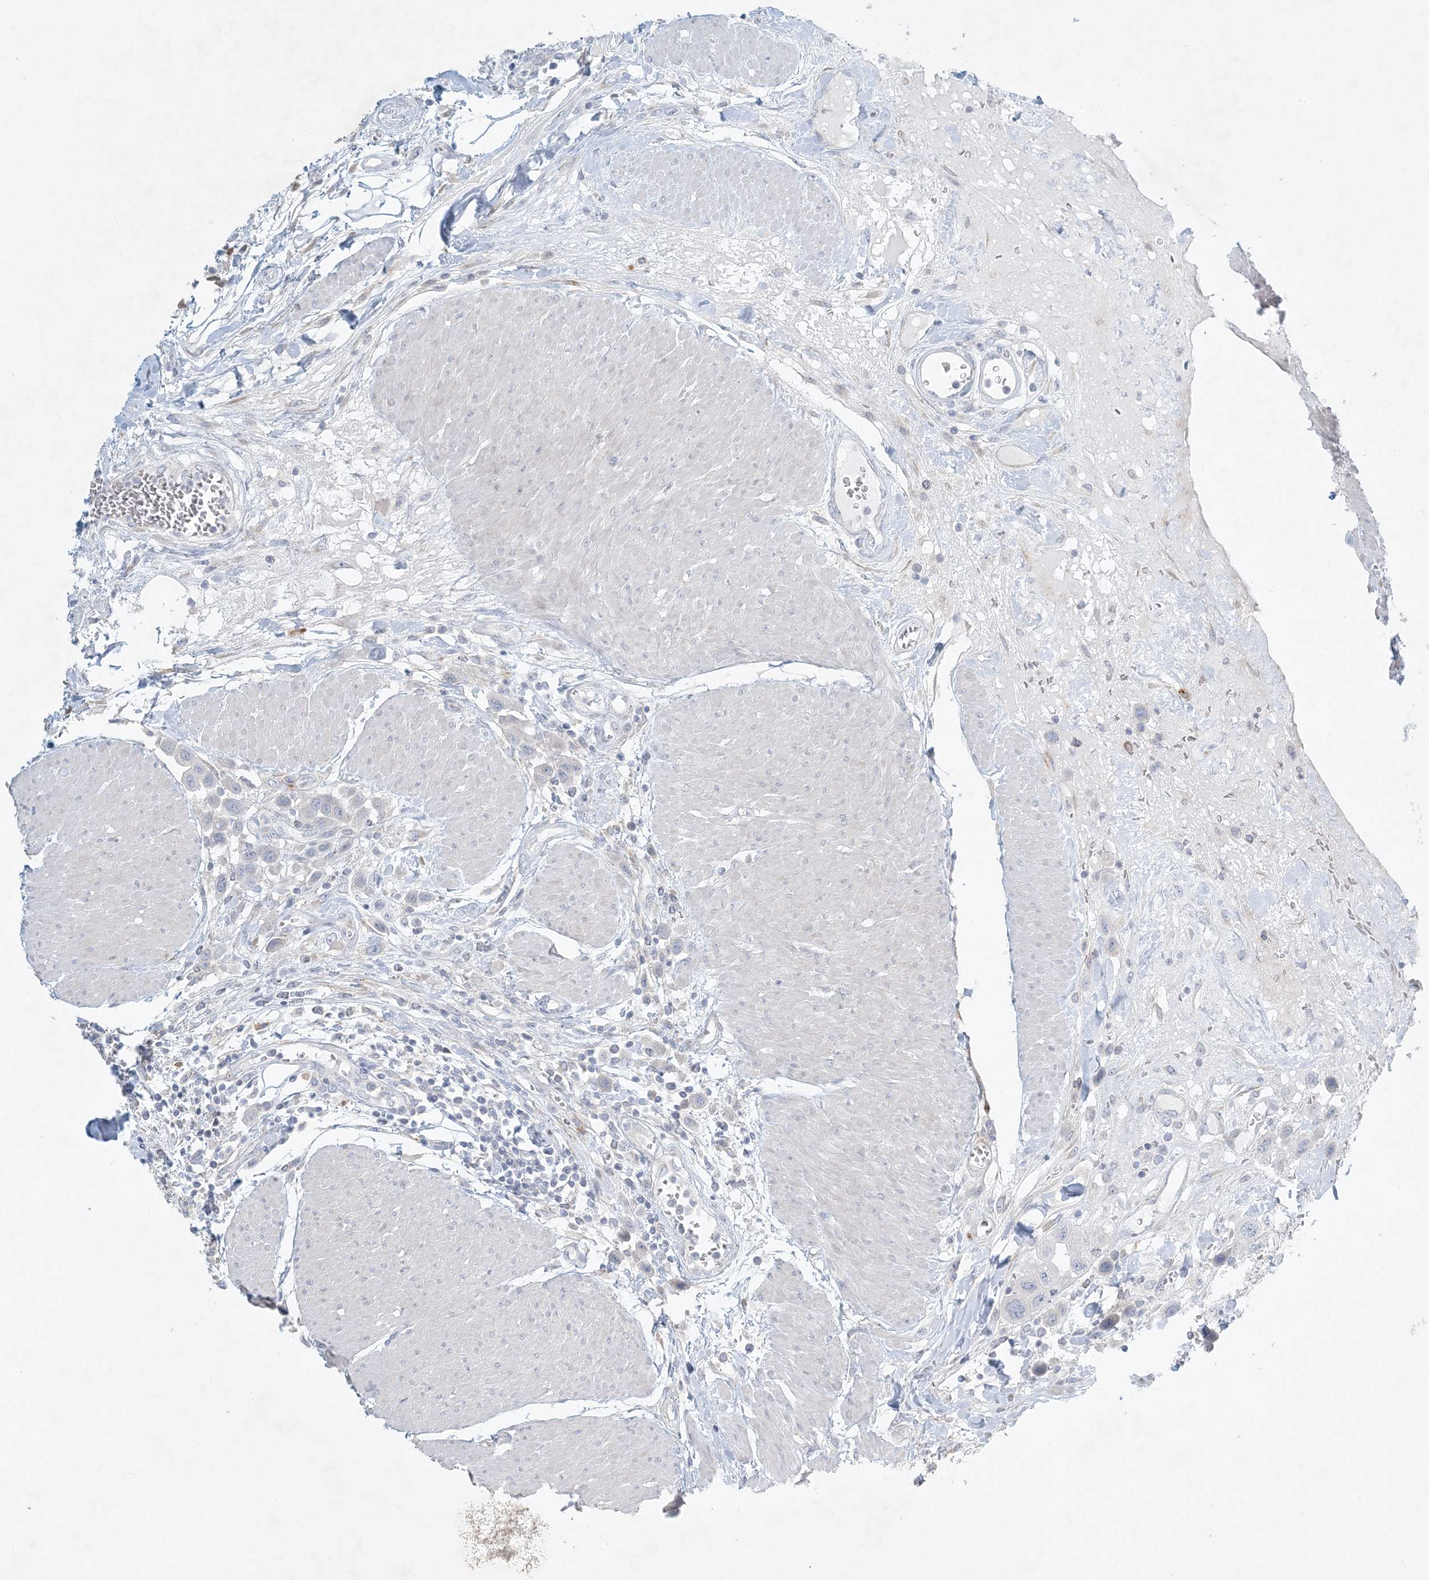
{"staining": {"intensity": "negative", "quantity": "none", "location": "none"}, "tissue": "urothelial cancer", "cell_type": "Tumor cells", "image_type": "cancer", "snomed": [{"axis": "morphology", "description": "Urothelial carcinoma, High grade"}, {"axis": "topography", "description": "Urinary bladder"}], "caption": "Tumor cells show no significant protein staining in high-grade urothelial carcinoma. (IHC, brightfield microscopy, high magnification).", "gene": "ZNF385D", "patient": {"sex": "male", "age": 50}}